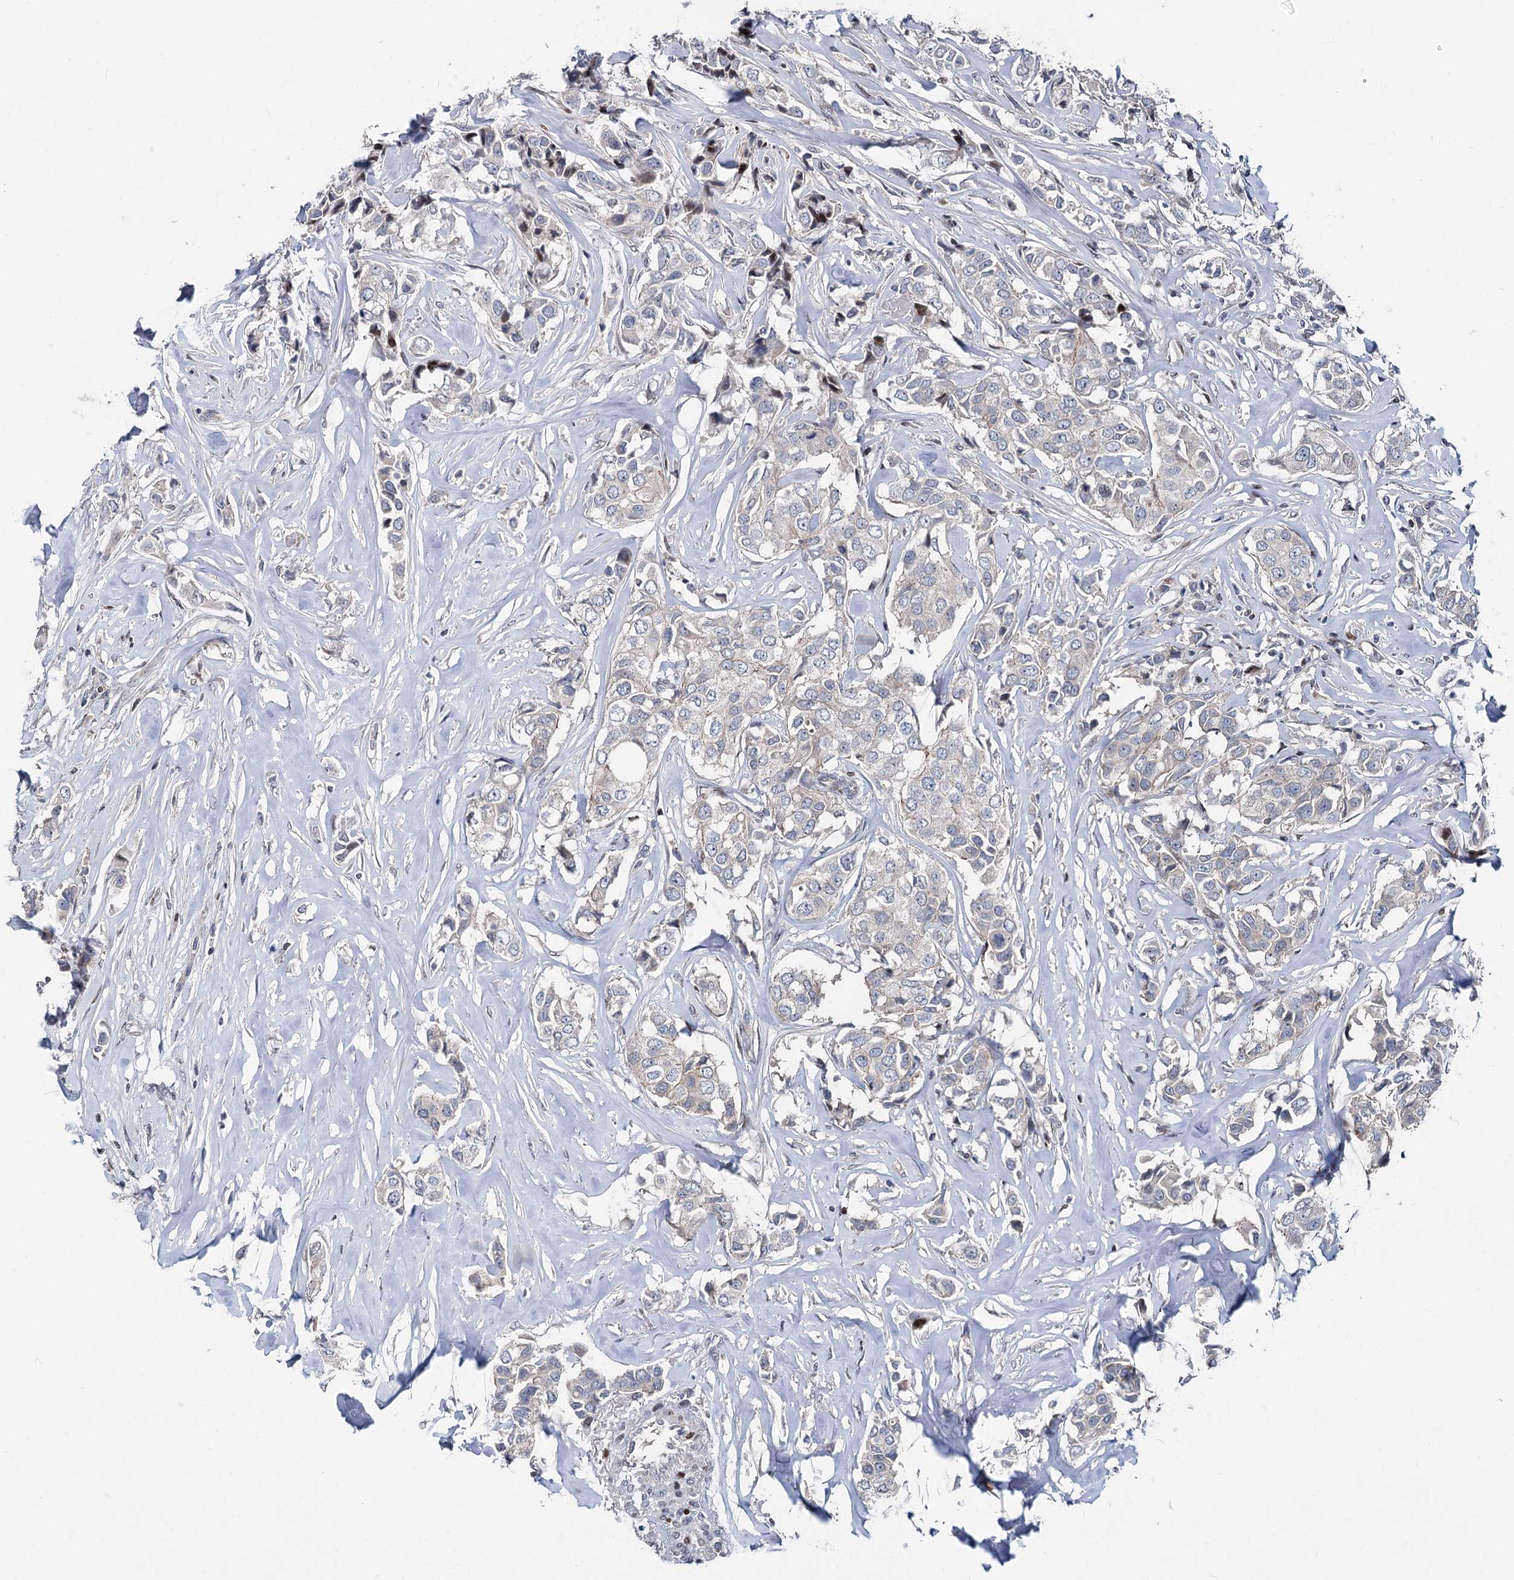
{"staining": {"intensity": "negative", "quantity": "none", "location": "none"}, "tissue": "breast cancer", "cell_type": "Tumor cells", "image_type": "cancer", "snomed": [{"axis": "morphology", "description": "Duct carcinoma"}, {"axis": "topography", "description": "Breast"}], "caption": "Histopathology image shows no significant protein staining in tumor cells of breast cancer.", "gene": "ITFG2", "patient": {"sex": "female", "age": 80}}